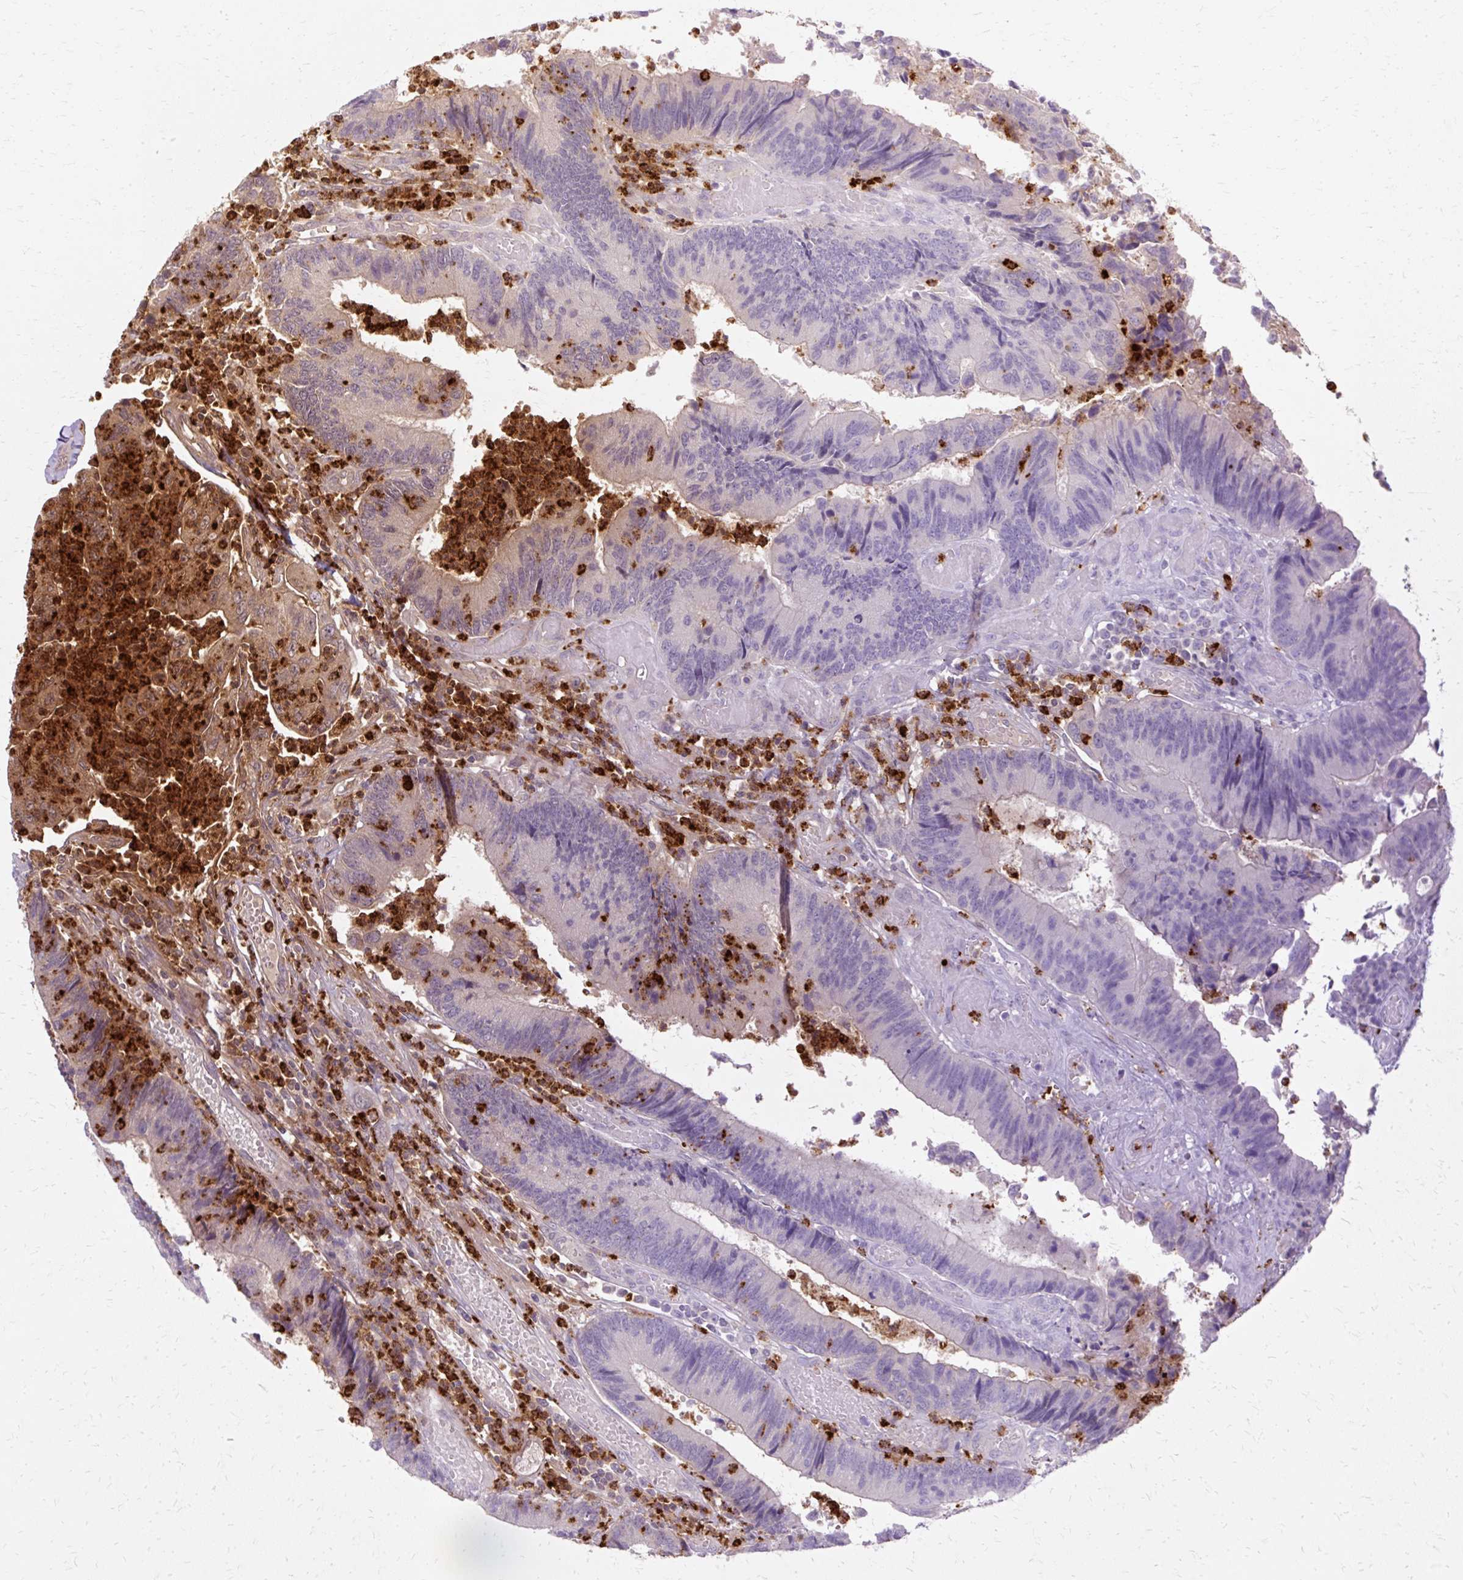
{"staining": {"intensity": "weak", "quantity": "<25%", "location": "cytoplasmic/membranous"}, "tissue": "colorectal cancer", "cell_type": "Tumor cells", "image_type": "cancer", "snomed": [{"axis": "morphology", "description": "Adenocarcinoma, NOS"}, {"axis": "topography", "description": "Colon"}], "caption": "There is no significant staining in tumor cells of colorectal cancer (adenocarcinoma). (Immunohistochemistry (ihc), brightfield microscopy, high magnification).", "gene": "DEFA1", "patient": {"sex": "female", "age": 67}}